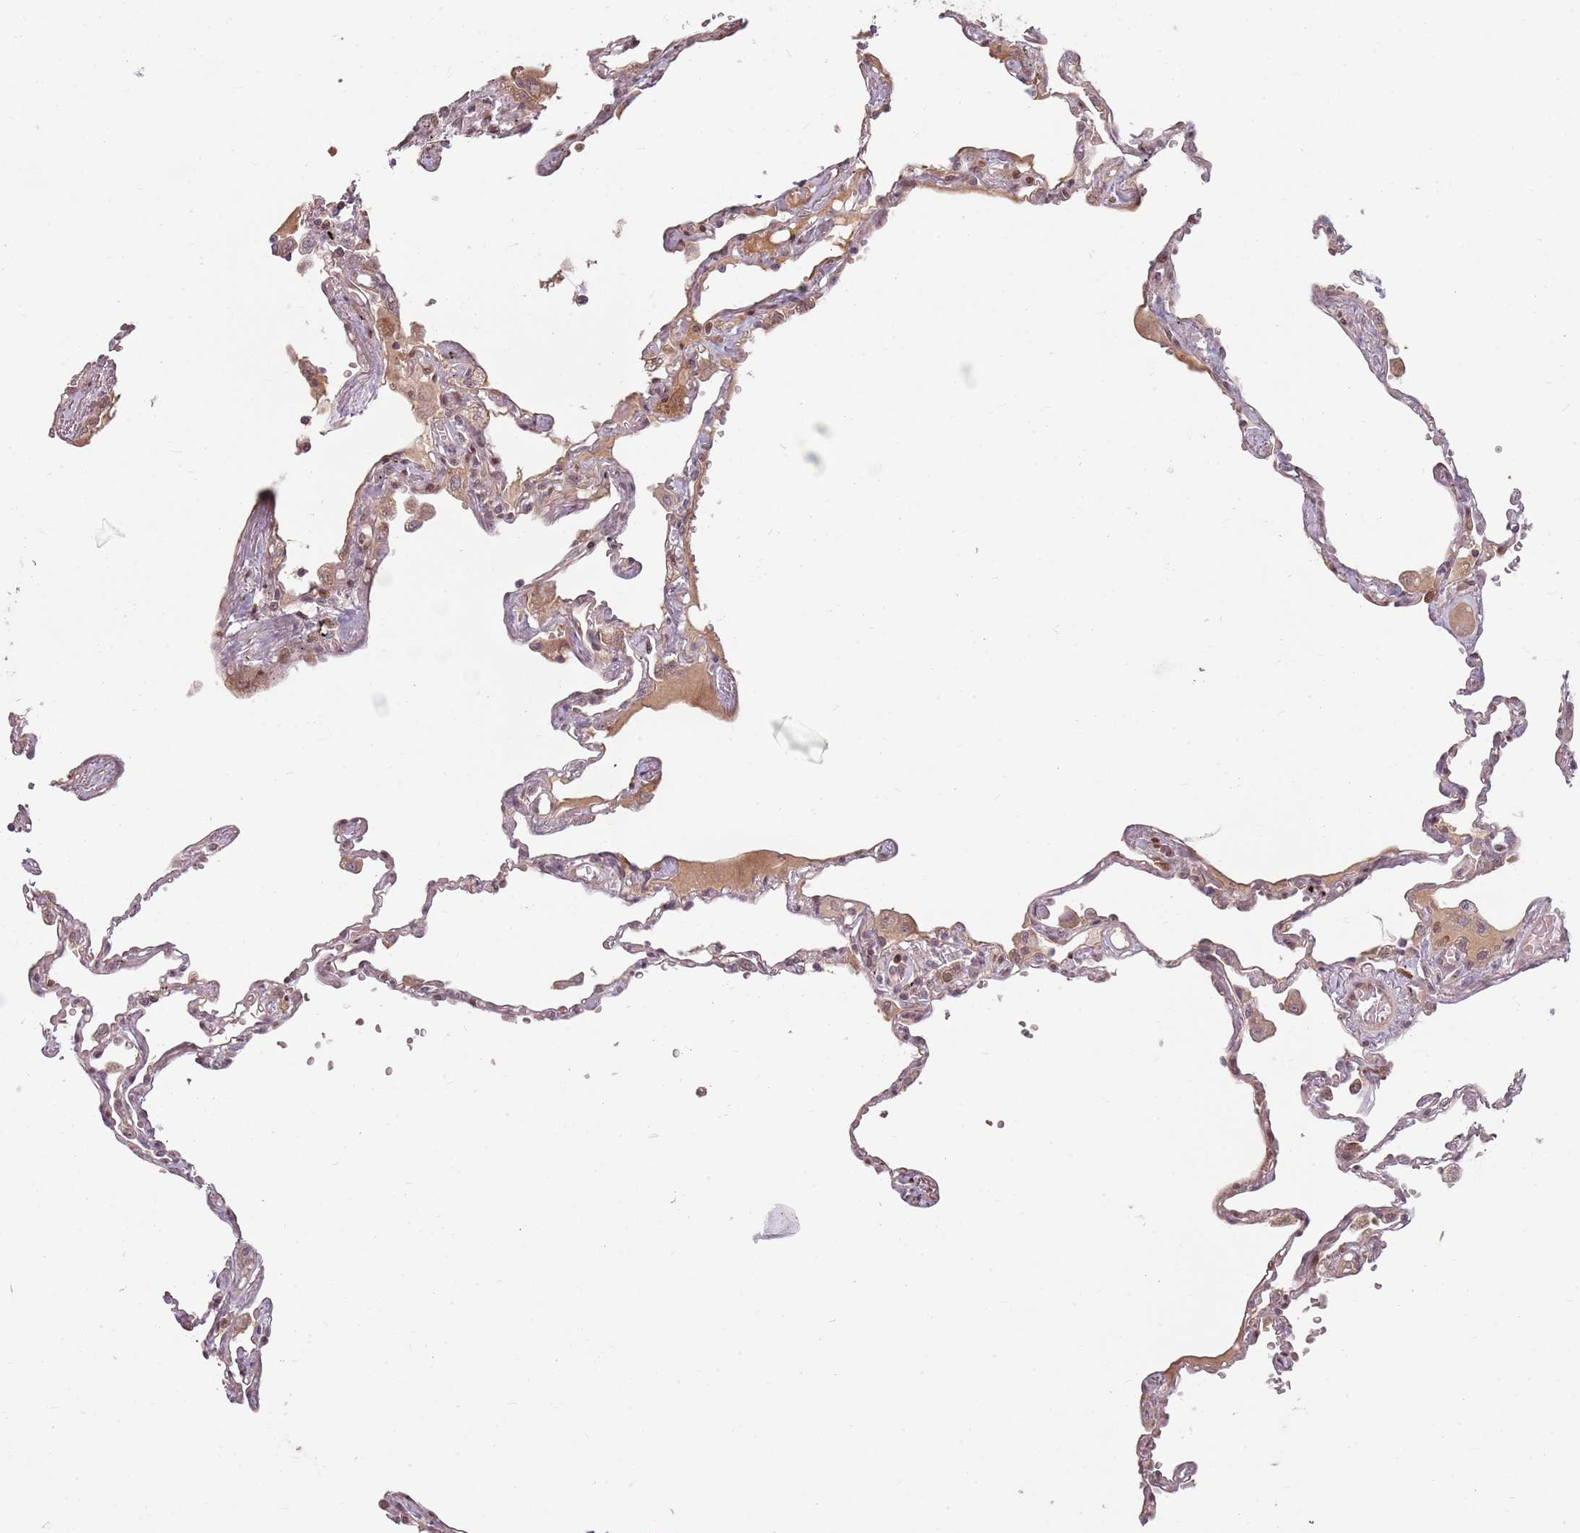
{"staining": {"intensity": "weak", "quantity": ">75%", "location": "cytoplasmic/membranous,nuclear"}, "tissue": "lung", "cell_type": "Alveolar cells", "image_type": "normal", "snomed": [{"axis": "morphology", "description": "Normal tissue, NOS"}, {"axis": "topography", "description": "Lung"}], "caption": "Immunohistochemical staining of unremarkable lung shows weak cytoplasmic/membranous,nuclear protein positivity in about >75% of alveolar cells. (Stains: DAB in brown, nuclei in blue, Microscopy: brightfield microscopy at high magnification).", "gene": "ADGRG1", "patient": {"sex": "female", "age": 67}}